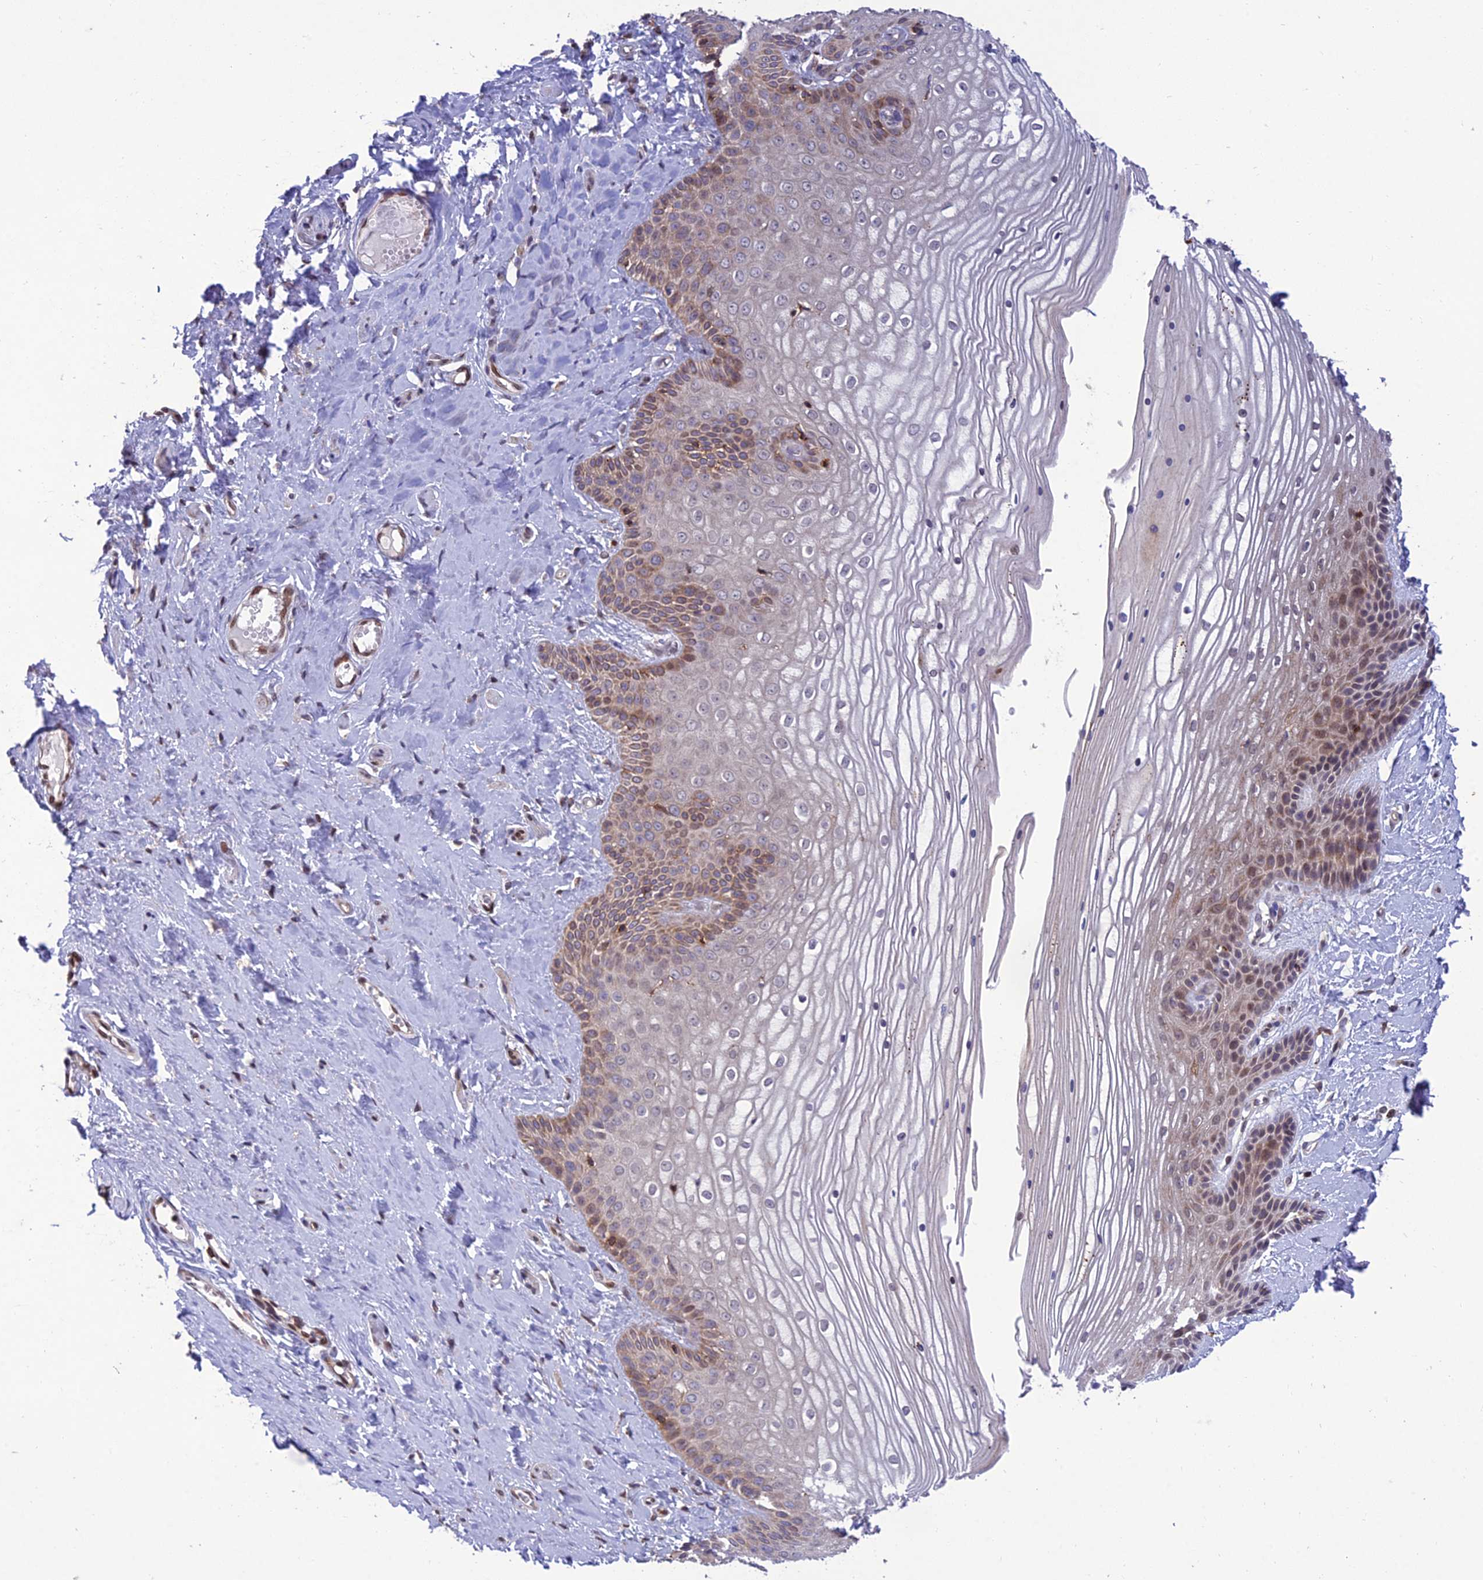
{"staining": {"intensity": "moderate", "quantity": "25%-75%", "location": "cytoplasmic/membranous"}, "tissue": "vagina", "cell_type": "Squamous epithelial cells", "image_type": "normal", "snomed": [{"axis": "morphology", "description": "Normal tissue, NOS"}, {"axis": "topography", "description": "Vagina"}, {"axis": "topography", "description": "Cervix"}], "caption": "Protein staining by immunohistochemistry exhibits moderate cytoplasmic/membranous positivity in about 25%-75% of squamous epithelial cells in unremarkable vagina.", "gene": "FAM76A", "patient": {"sex": "female", "age": 40}}